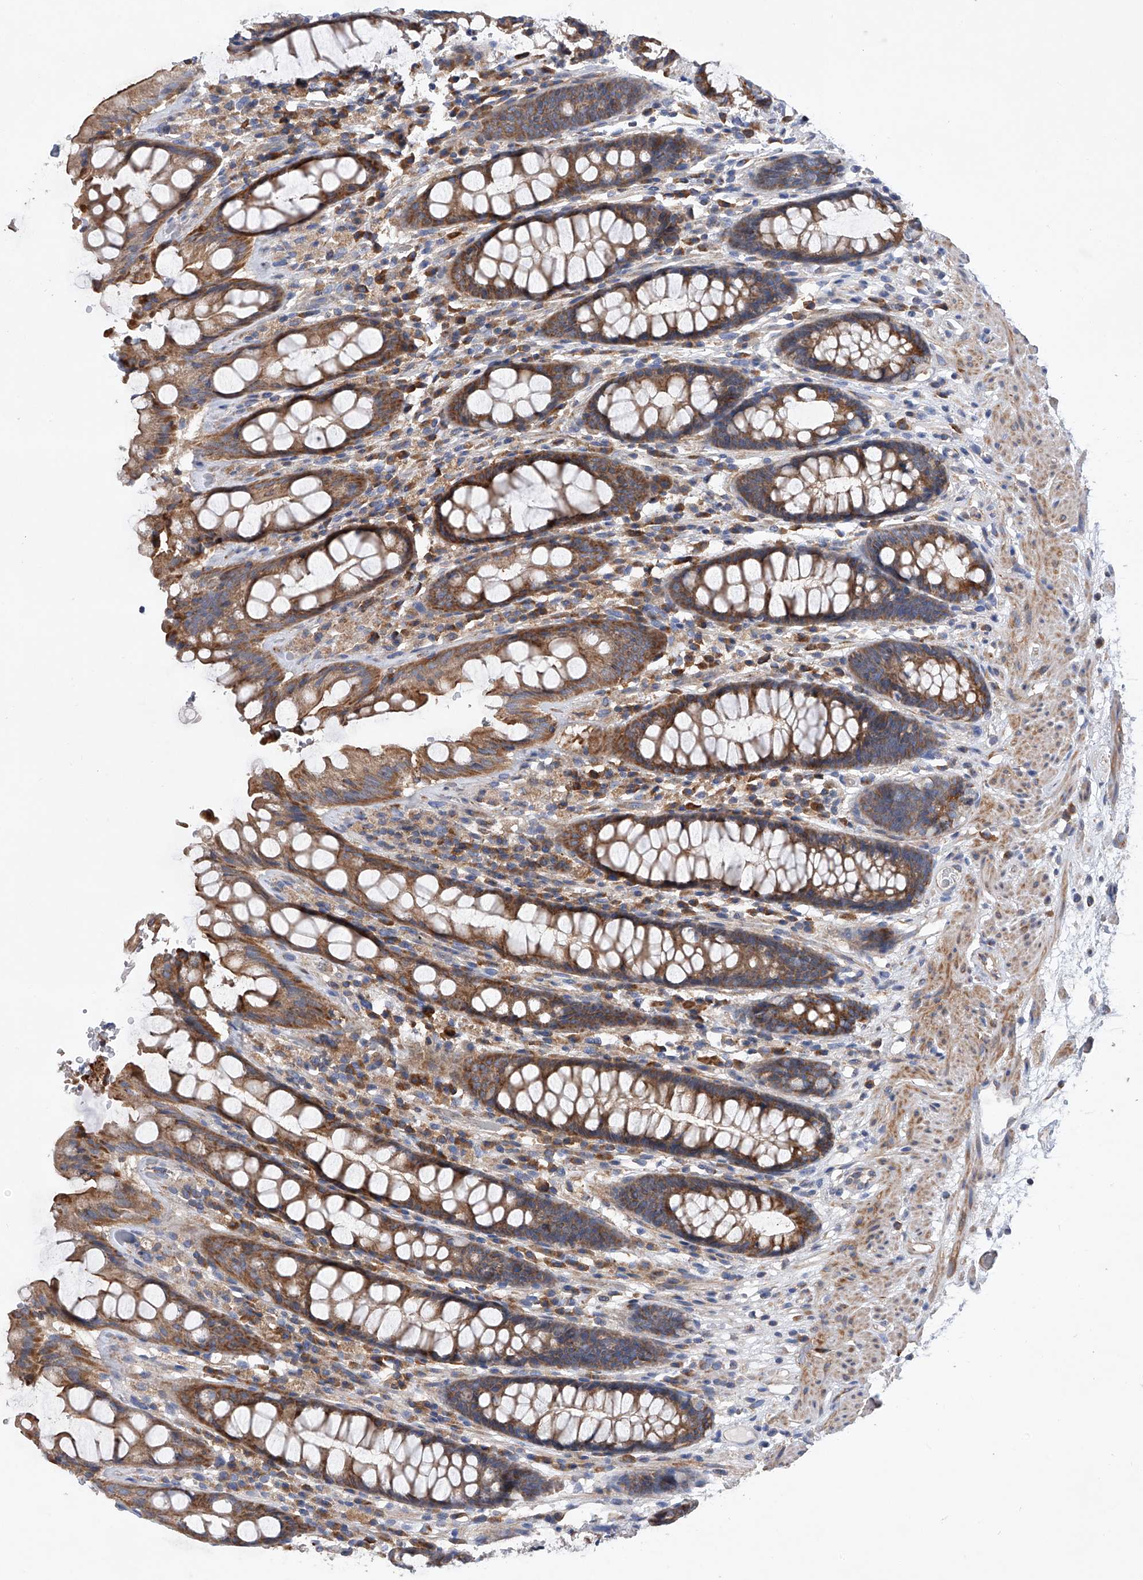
{"staining": {"intensity": "moderate", "quantity": ">75%", "location": "cytoplasmic/membranous"}, "tissue": "rectum", "cell_type": "Glandular cells", "image_type": "normal", "snomed": [{"axis": "morphology", "description": "Normal tissue, NOS"}, {"axis": "topography", "description": "Rectum"}], "caption": "Normal rectum was stained to show a protein in brown. There is medium levels of moderate cytoplasmic/membranous staining in approximately >75% of glandular cells.", "gene": "MLYCD", "patient": {"sex": "male", "age": 64}}